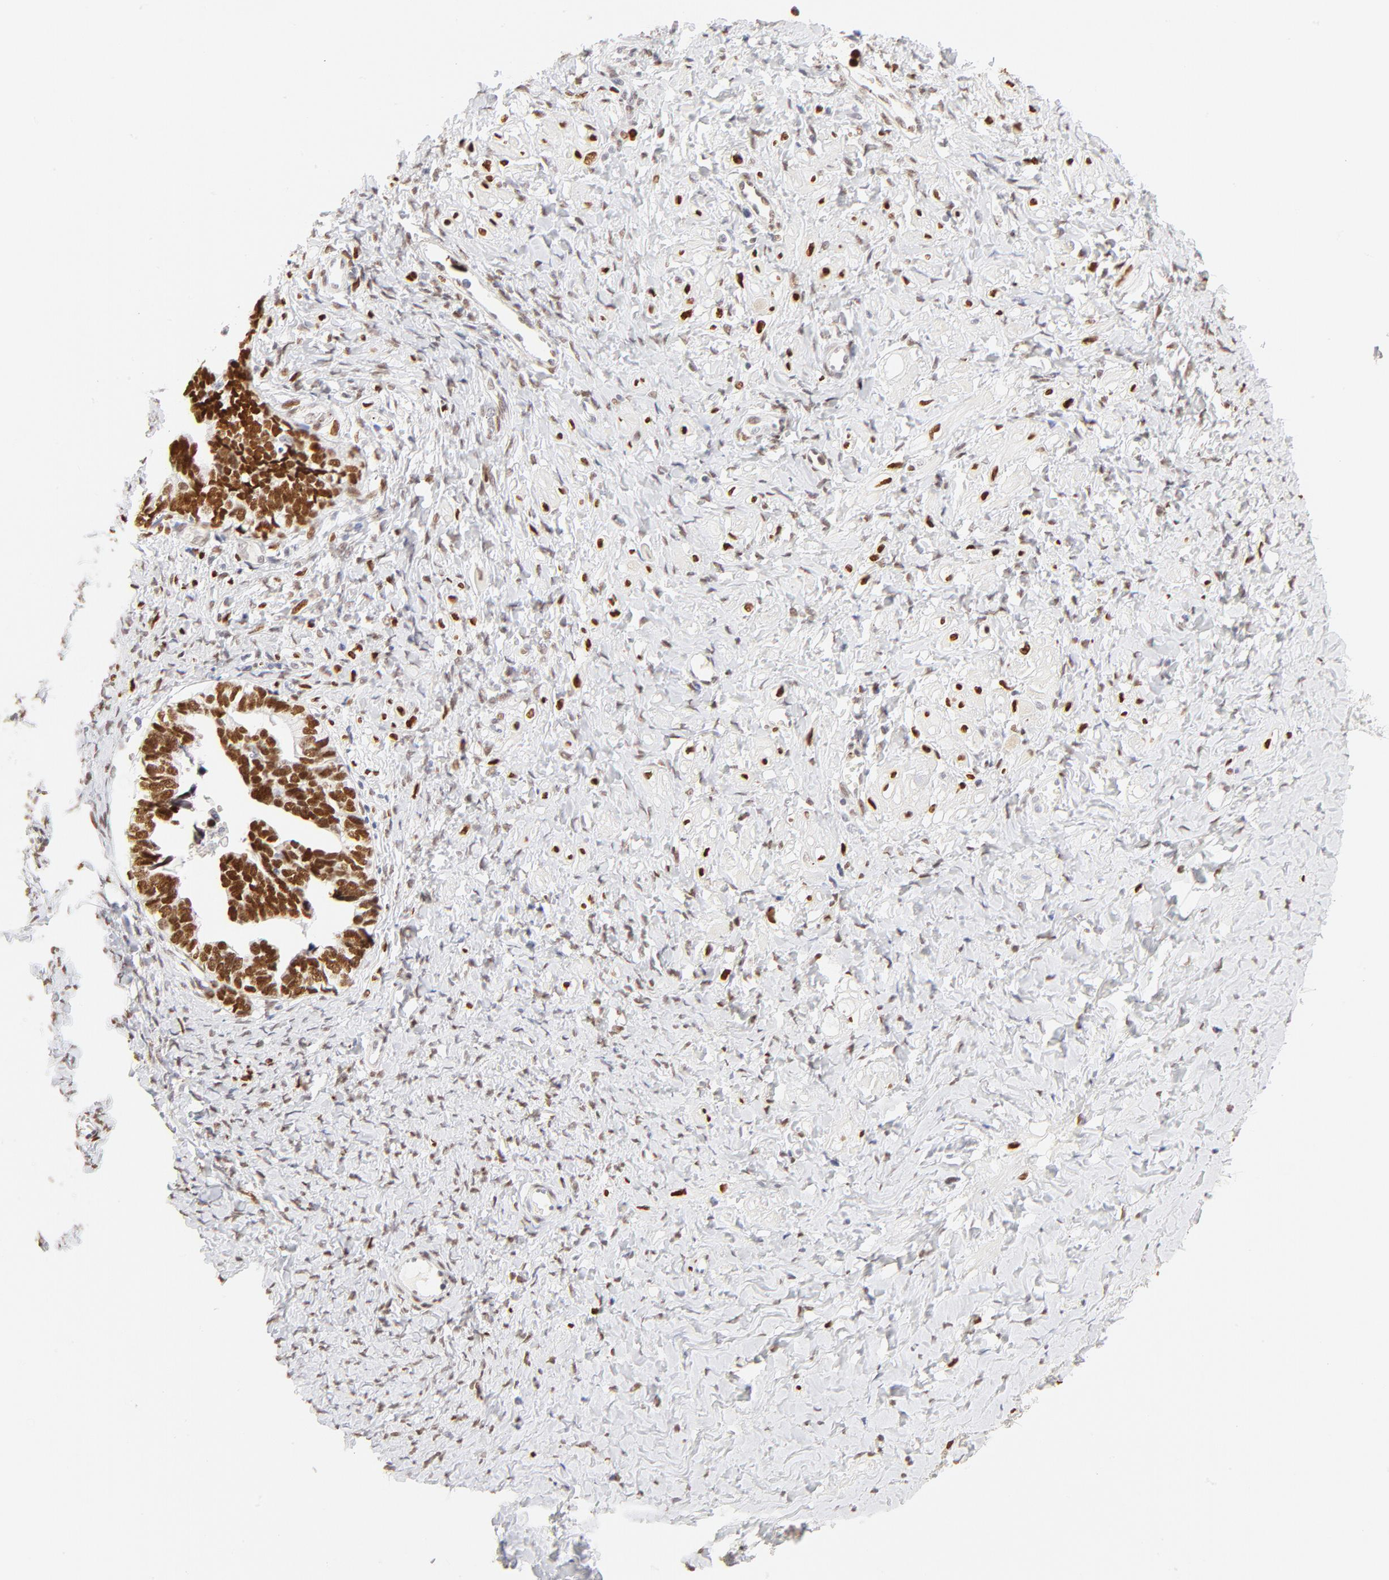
{"staining": {"intensity": "strong", "quantity": ">75%", "location": "nuclear"}, "tissue": "ovarian cancer", "cell_type": "Tumor cells", "image_type": "cancer", "snomed": [{"axis": "morphology", "description": "Cystadenocarcinoma, serous, NOS"}, {"axis": "topography", "description": "Ovary"}], "caption": "DAB (3,3'-diaminobenzidine) immunohistochemical staining of ovarian cancer reveals strong nuclear protein positivity in approximately >75% of tumor cells.", "gene": "PBX1", "patient": {"sex": "female", "age": 77}}